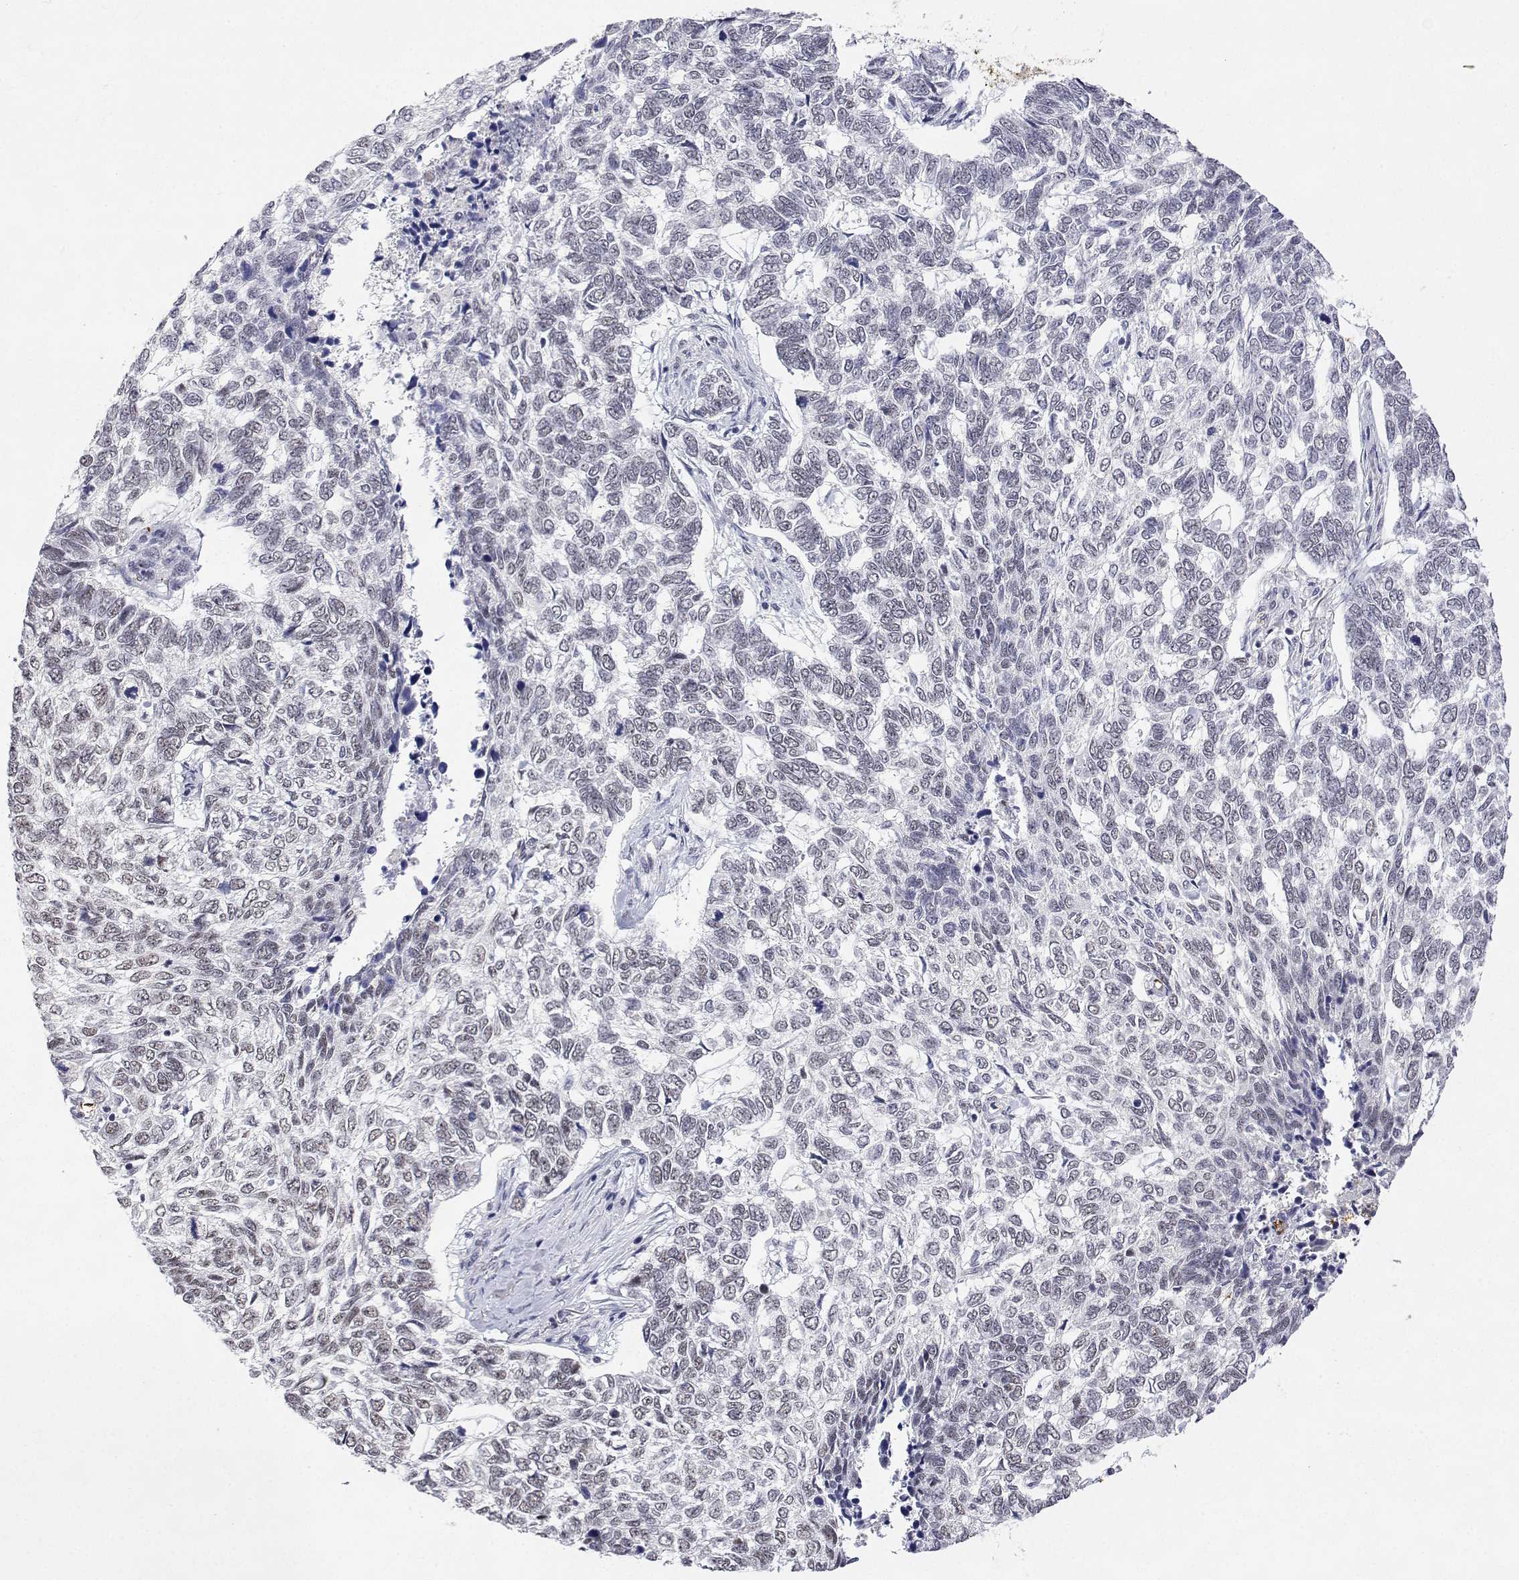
{"staining": {"intensity": "weak", "quantity": "<25%", "location": "nuclear"}, "tissue": "skin cancer", "cell_type": "Tumor cells", "image_type": "cancer", "snomed": [{"axis": "morphology", "description": "Basal cell carcinoma"}, {"axis": "topography", "description": "Skin"}], "caption": "Immunohistochemistry image of skin cancer stained for a protein (brown), which demonstrates no positivity in tumor cells.", "gene": "ADAR", "patient": {"sex": "female", "age": 65}}